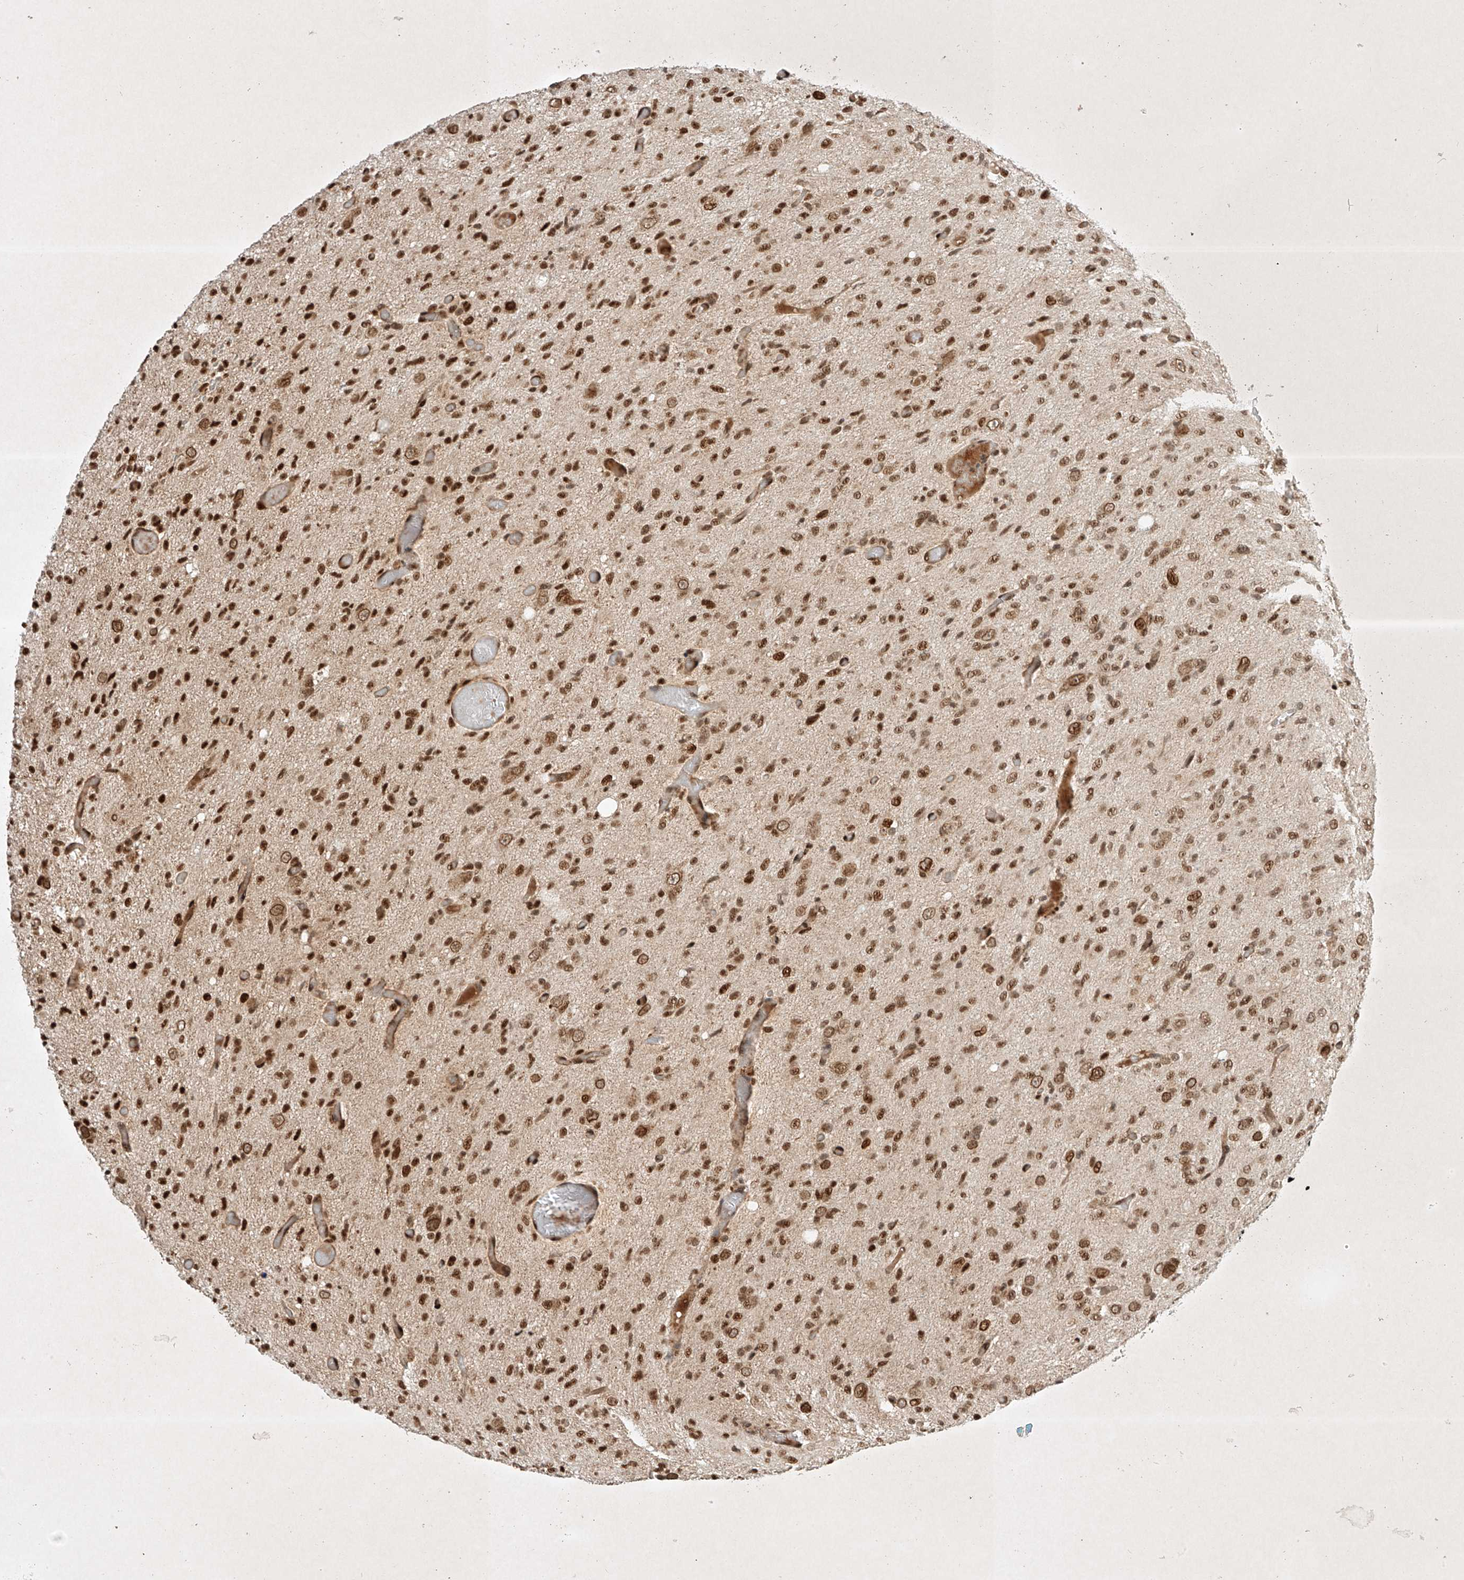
{"staining": {"intensity": "moderate", "quantity": ">75%", "location": "nuclear"}, "tissue": "glioma", "cell_type": "Tumor cells", "image_type": "cancer", "snomed": [{"axis": "morphology", "description": "Glioma, malignant, High grade"}, {"axis": "topography", "description": "Brain"}], "caption": "This micrograph reveals immunohistochemistry staining of human glioma, with medium moderate nuclear expression in approximately >75% of tumor cells.", "gene": "EPG5", "patient": {"sex": "female", "age": 59}}